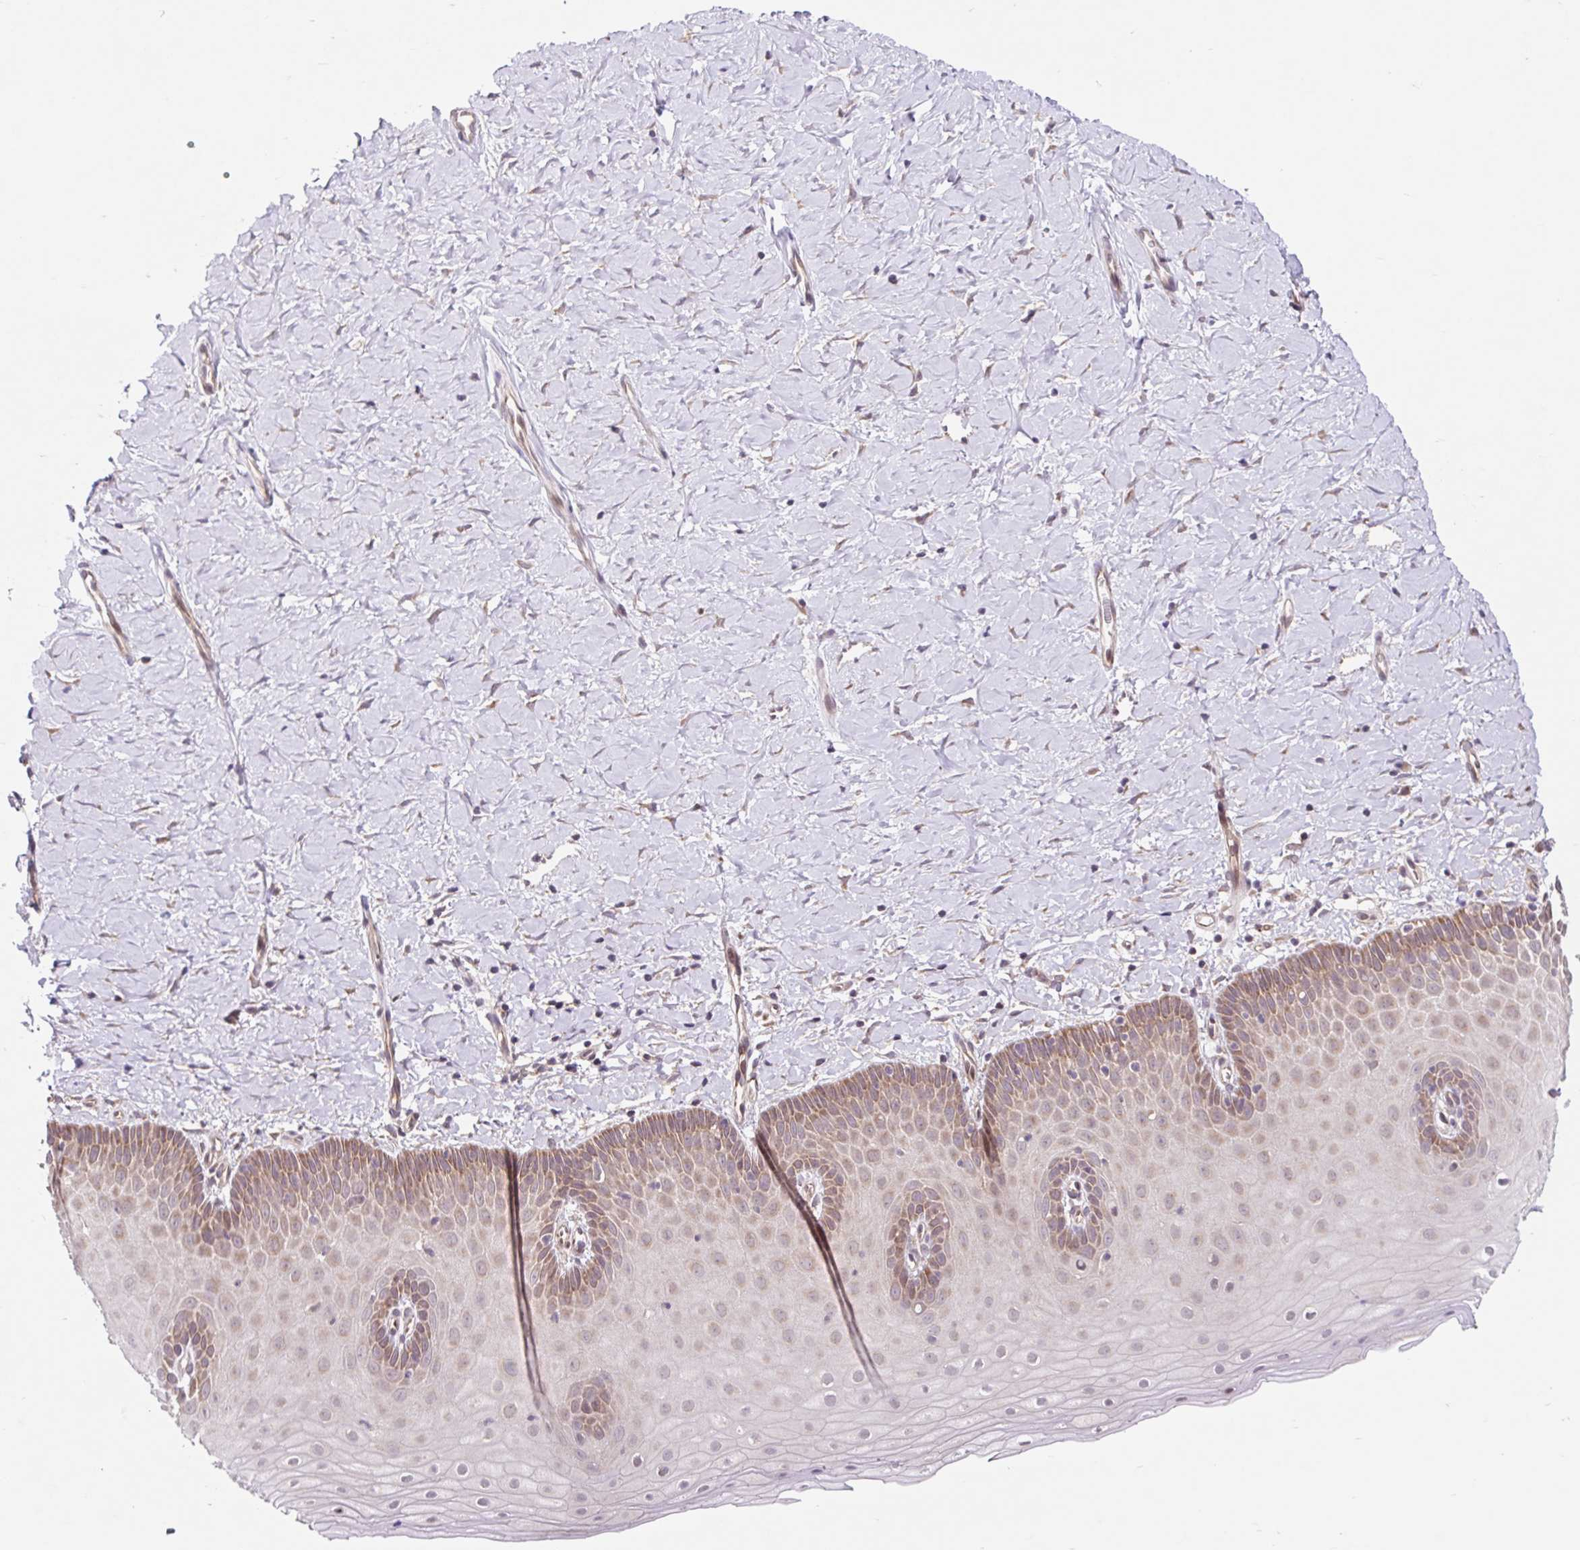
{"staining": {"intensity": "weak", "quantity": "25%-75%", "location": "cytoplasmic/membranous"}, "tissue": "cervix", "cell_type": "Glandular cells", "image_type": "normal", "snomed": [{"axis": "morphology", "description": "Normal tissue, NOS"}, {"axis": "topography", "description": "Cervix"}], "caption": "Immunohistochemical staining of normal cervix displays weak cytoplasmic/membranous protein expression in about 25%-75% of glandular cells.", "gene": "HFE", "patient": {"sex": "female", "age": 37}}